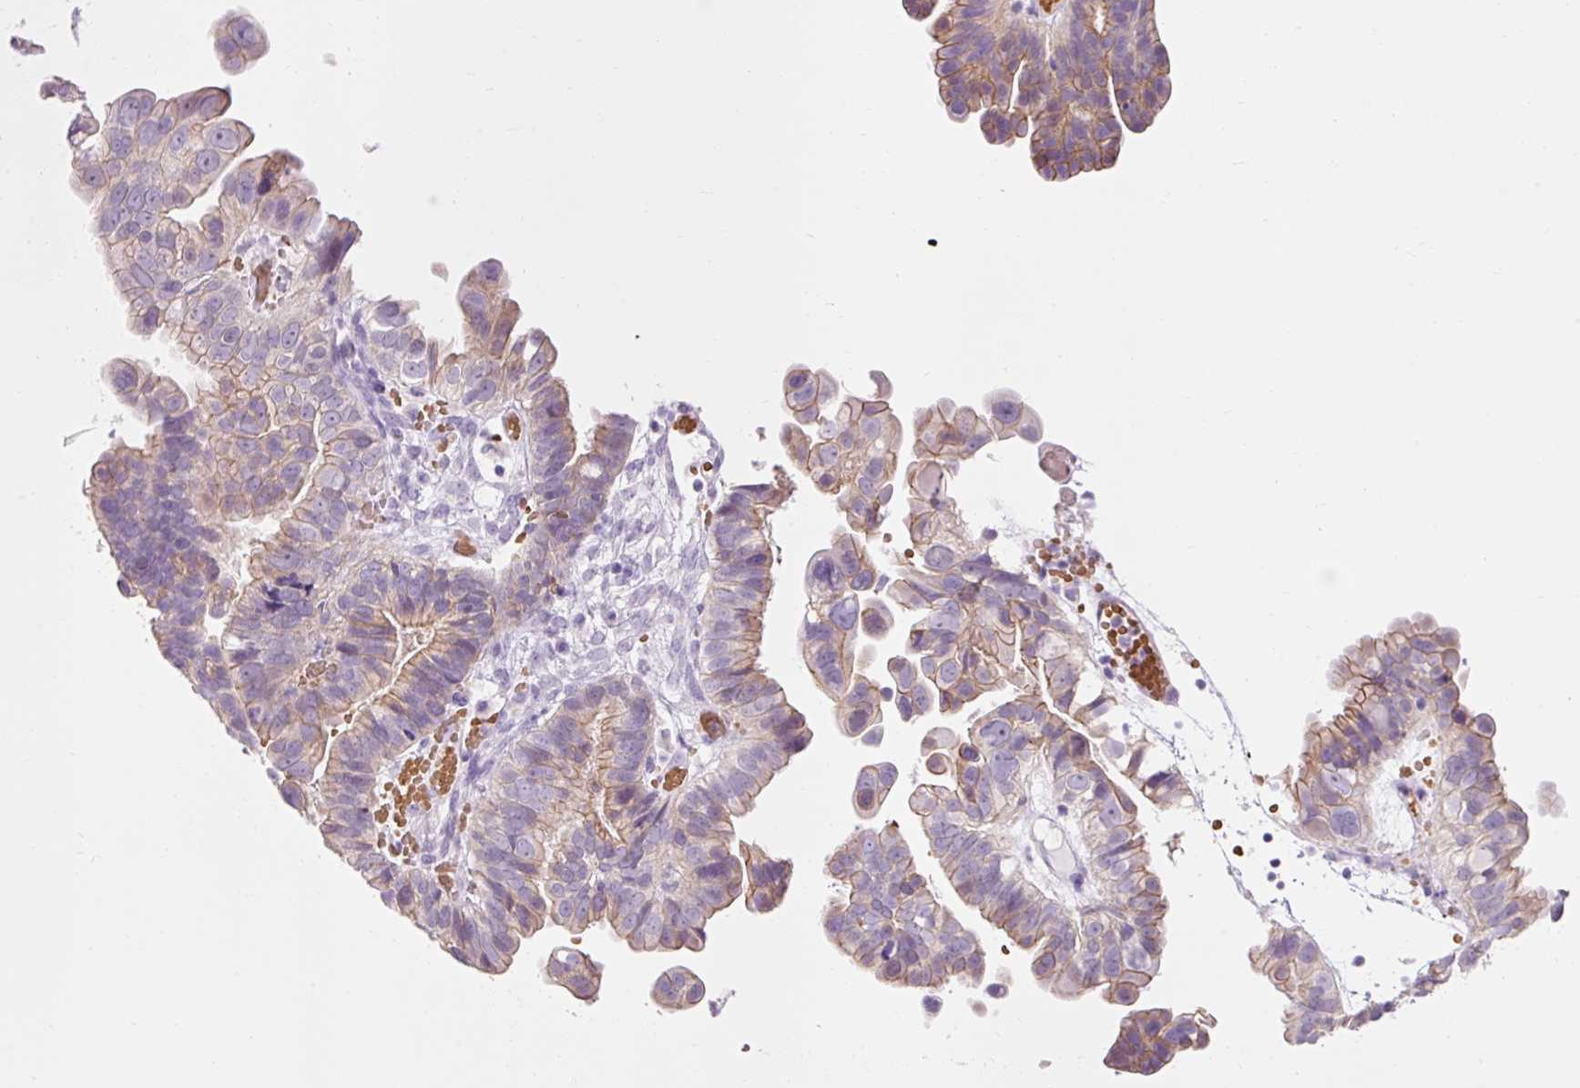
{"staining": {"intensity": "moderate", "quantity": "25%-75%", "location": "cytoplasmic/membranous"}, "tissue": "ovarian cancer", "cell_type": "Tumor cells", "image_type": "cancer", "snomed": [{"axis": "morphology", "description": "Cystadenocarcinoma, serous, NOS"}, {"axis": "topography", "description": "Ovary"}], "caption": "Ovarian serous cystadenocarcinoma tissue demonstrates moderate cytoplasmic/membranous staining in about 25%-75% of tumor cells", "gene": "DHRS11", "patient": {"sex": "female", "age": 56}}